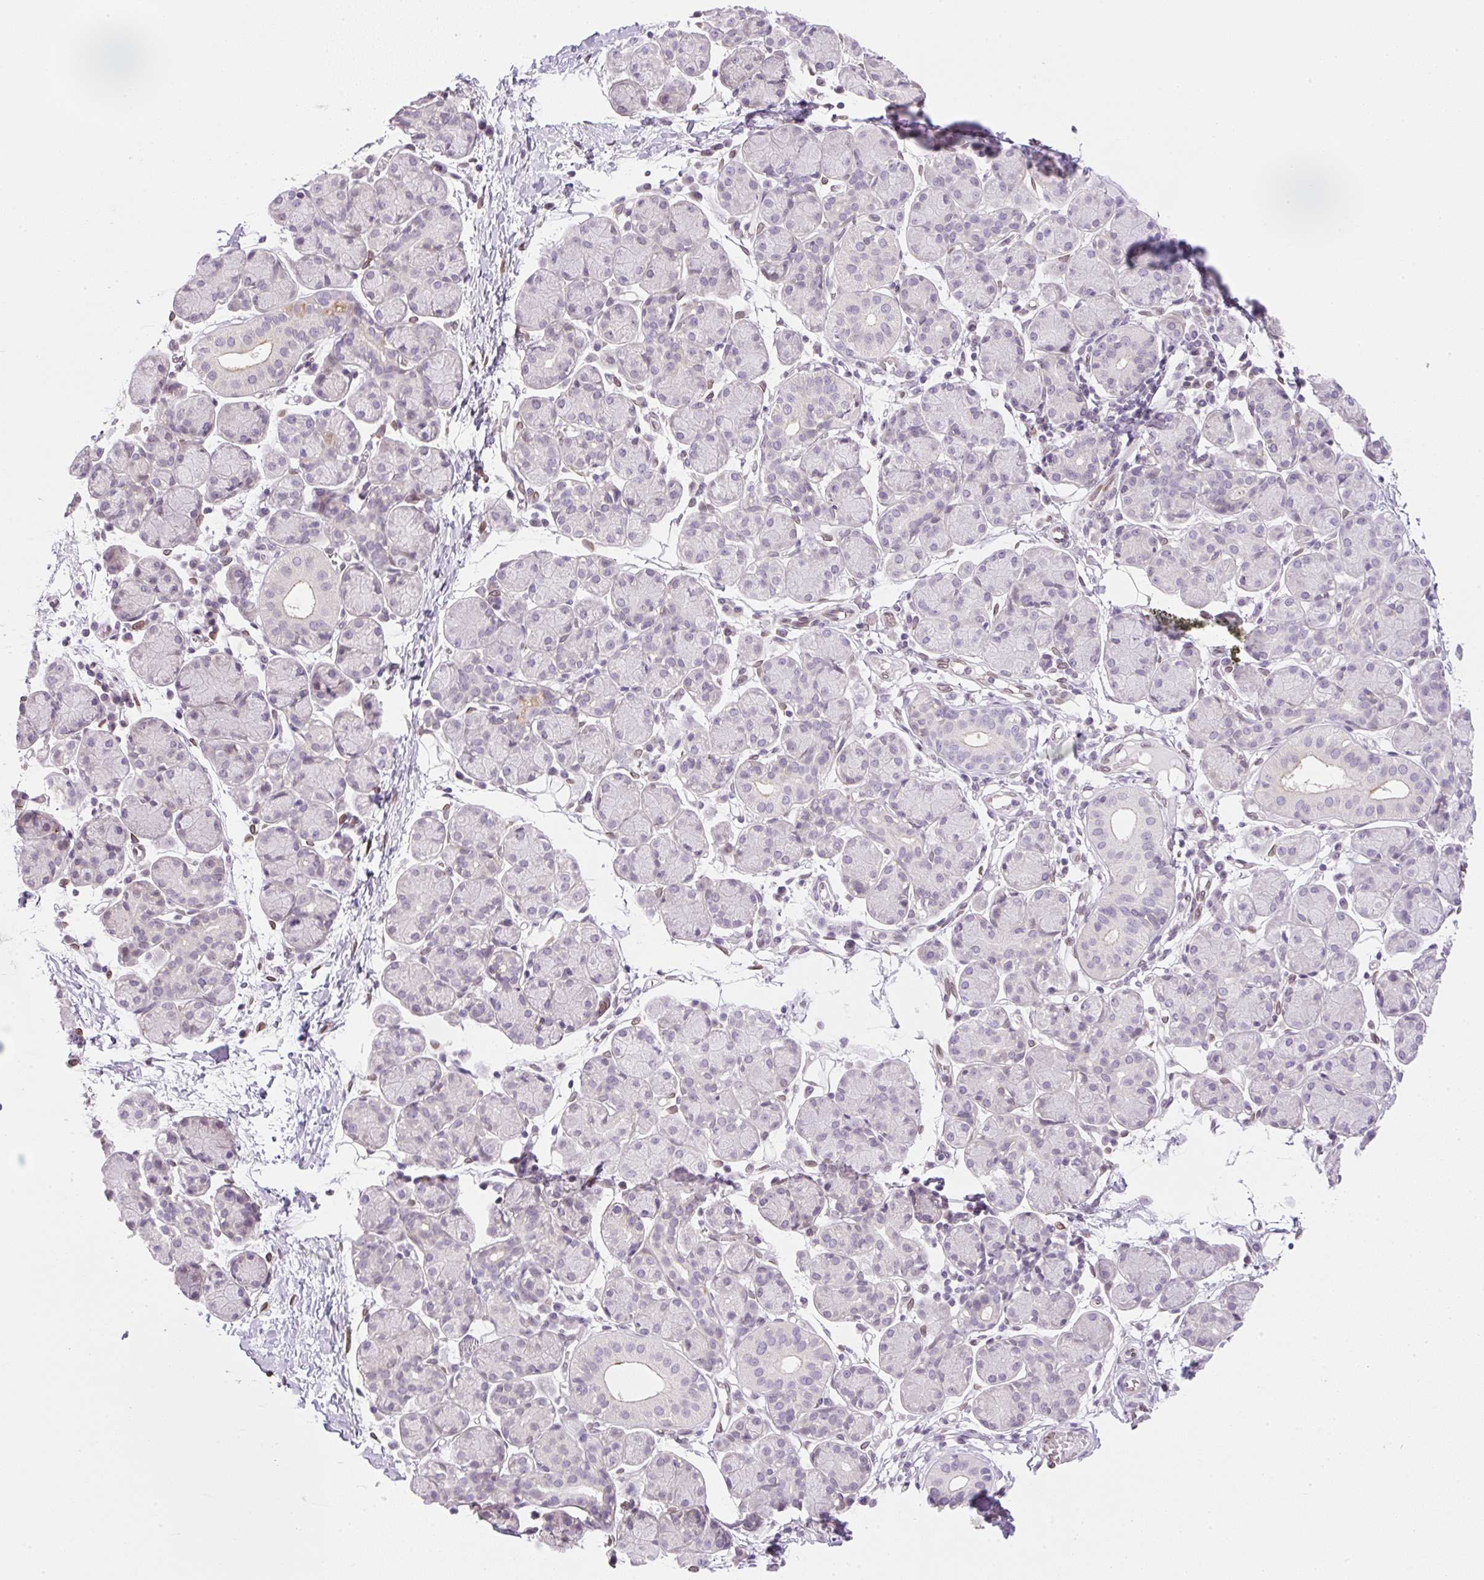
{"staining": {"intensity": "negative", "quantity": "none", "location": "none"}, "tissue": "salivary gland", "cell_type": "Glandular cells", "image_type": "normal", "snomed": [{"axis": "morphology", "description": "Normal tissue, NOS"}, {"axis": "morphology", "description": "Inflammation, NOS"}, {"axis": "topography", "description": "Lymph node"}, {"axis": "topography", "description": "Salivary gland"}], "caption": "DAB (3,3'-diaminobenzidine) immunohistochemical staining of unremarkable human salivary gland demonstrates no significant staining in glandular cells.", "gene": "SYNE3", "patient": {"sex": "male", "age": 3}}